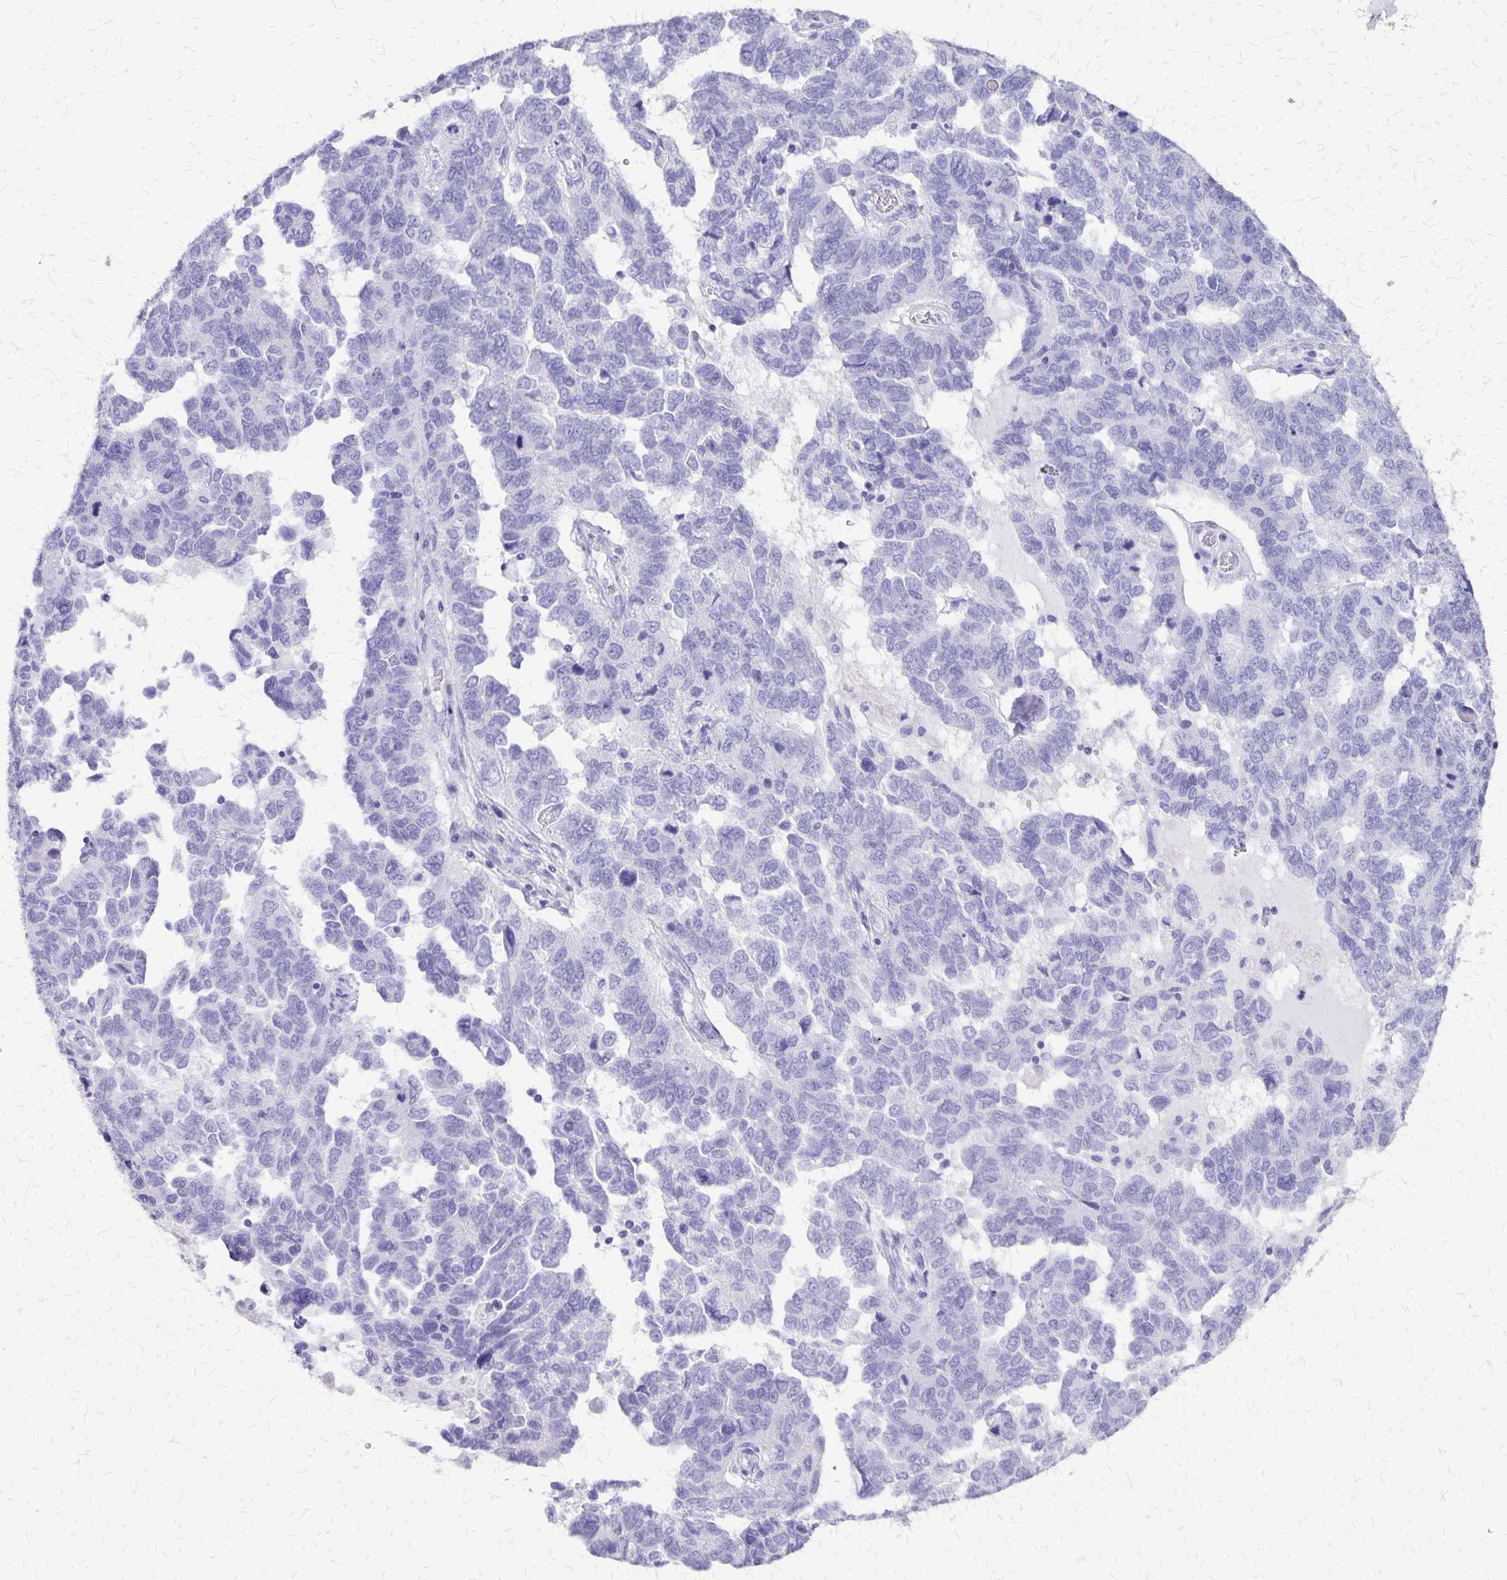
{"staining": {"intensity": "negative", "quantity": "none", "location": "none"}, "tissue": "ovarian cancer", "cell_type": "Tumor cells", "image_type": "cancer", "snomed": [{"axis": "morphology", "description": "Cystadenocarcinoma, serous, NOS"}, {"axis": "topography", "description": "Ovary"}], "caption": "This is an immunohistochemistry (IHC) micrograph of ovarian cancer (serous cystadenocarcinoma). There is no staining in tumor cells.", "gene": "SLC13A2", "patient": {"sex": "female", "age": 64}}